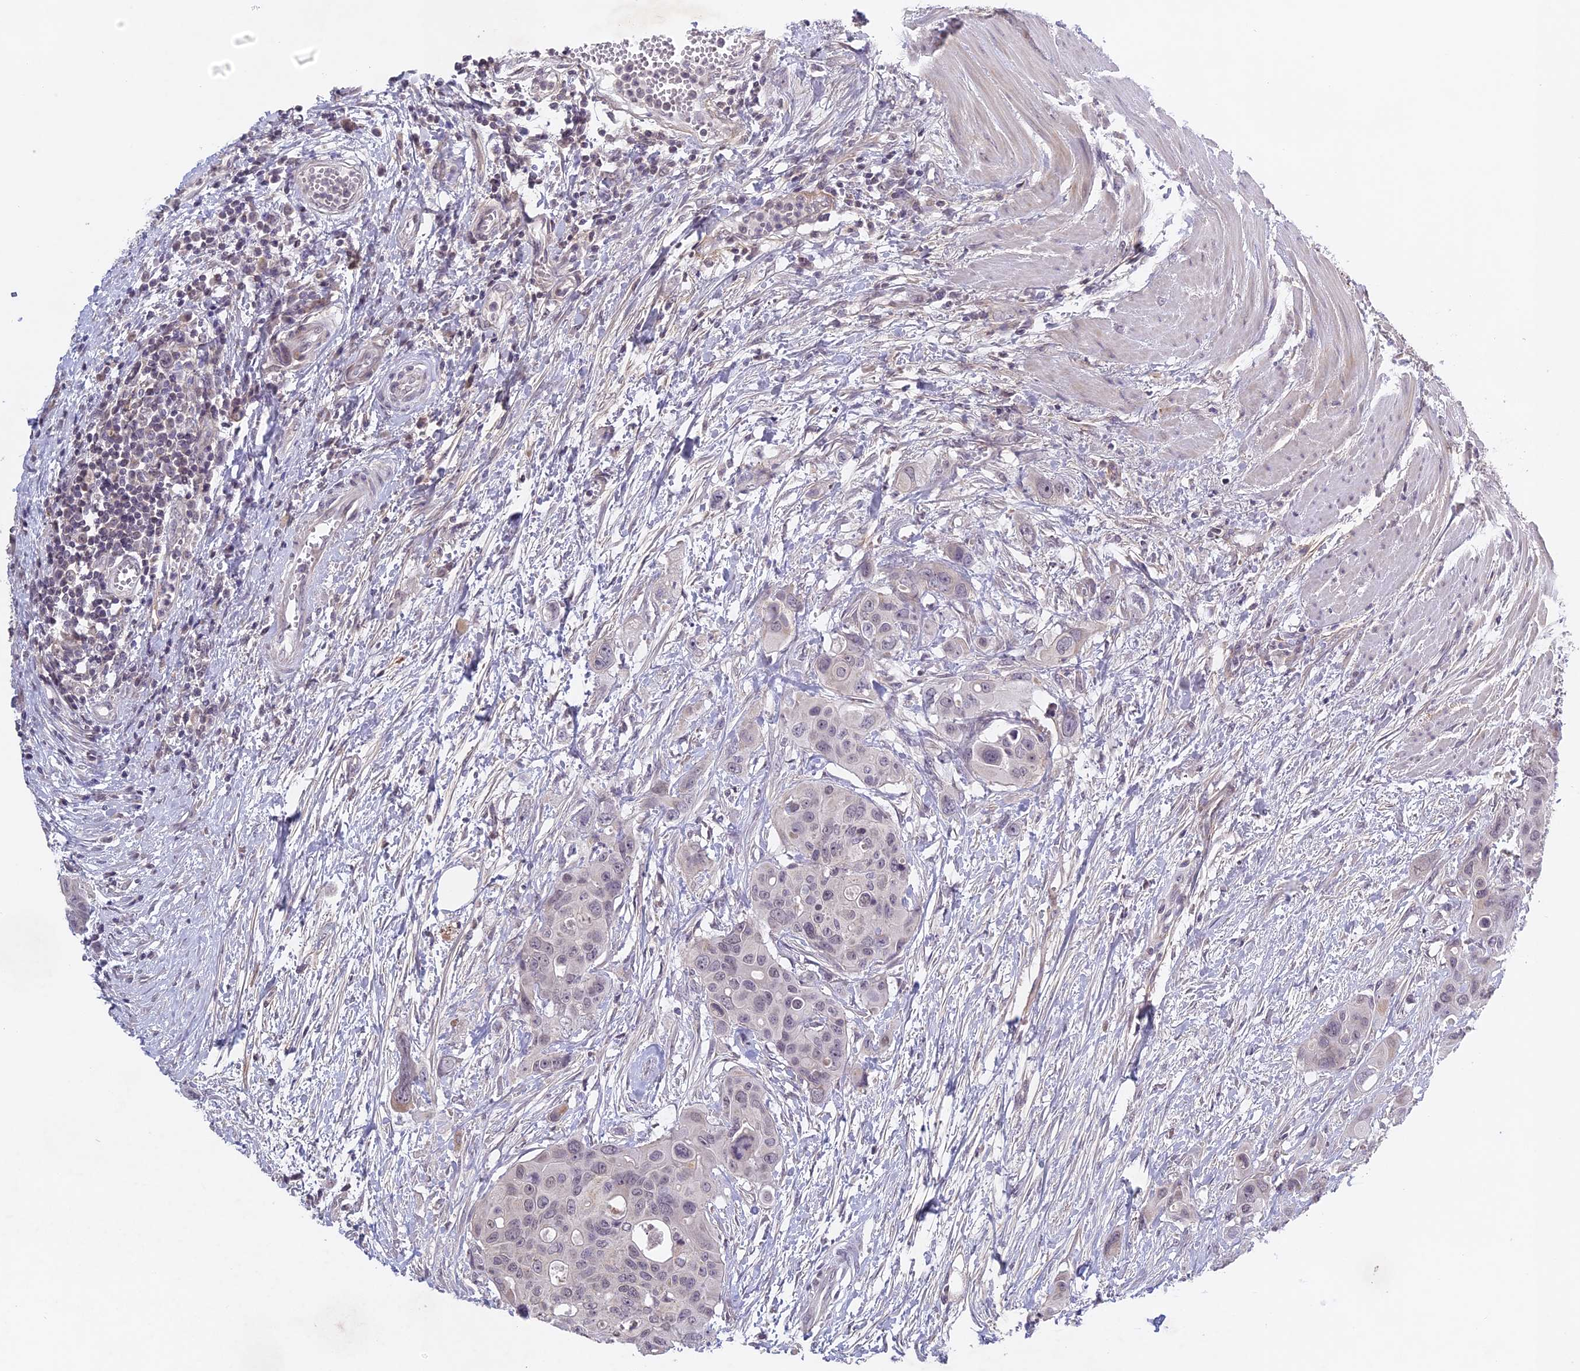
{"staining": {"intensity": "negative", "quantity": "none", "location": "none"}, "tissue": "colorectal cancer", "cell_type": "Tumor cells", "image_type": "cancer", "snomed": [{"axis": "morphology", "description": "Adenocarcinoma, NOS"}, {"axis": "topography", "description": "Colon"}], "caption": "Human colorectal adenocarcinoma stained for a protein using immunohistochemistry shows no expression in tumor cells.", "gene": "ERG28", "patient": {"sex": "male", "age": 77}}